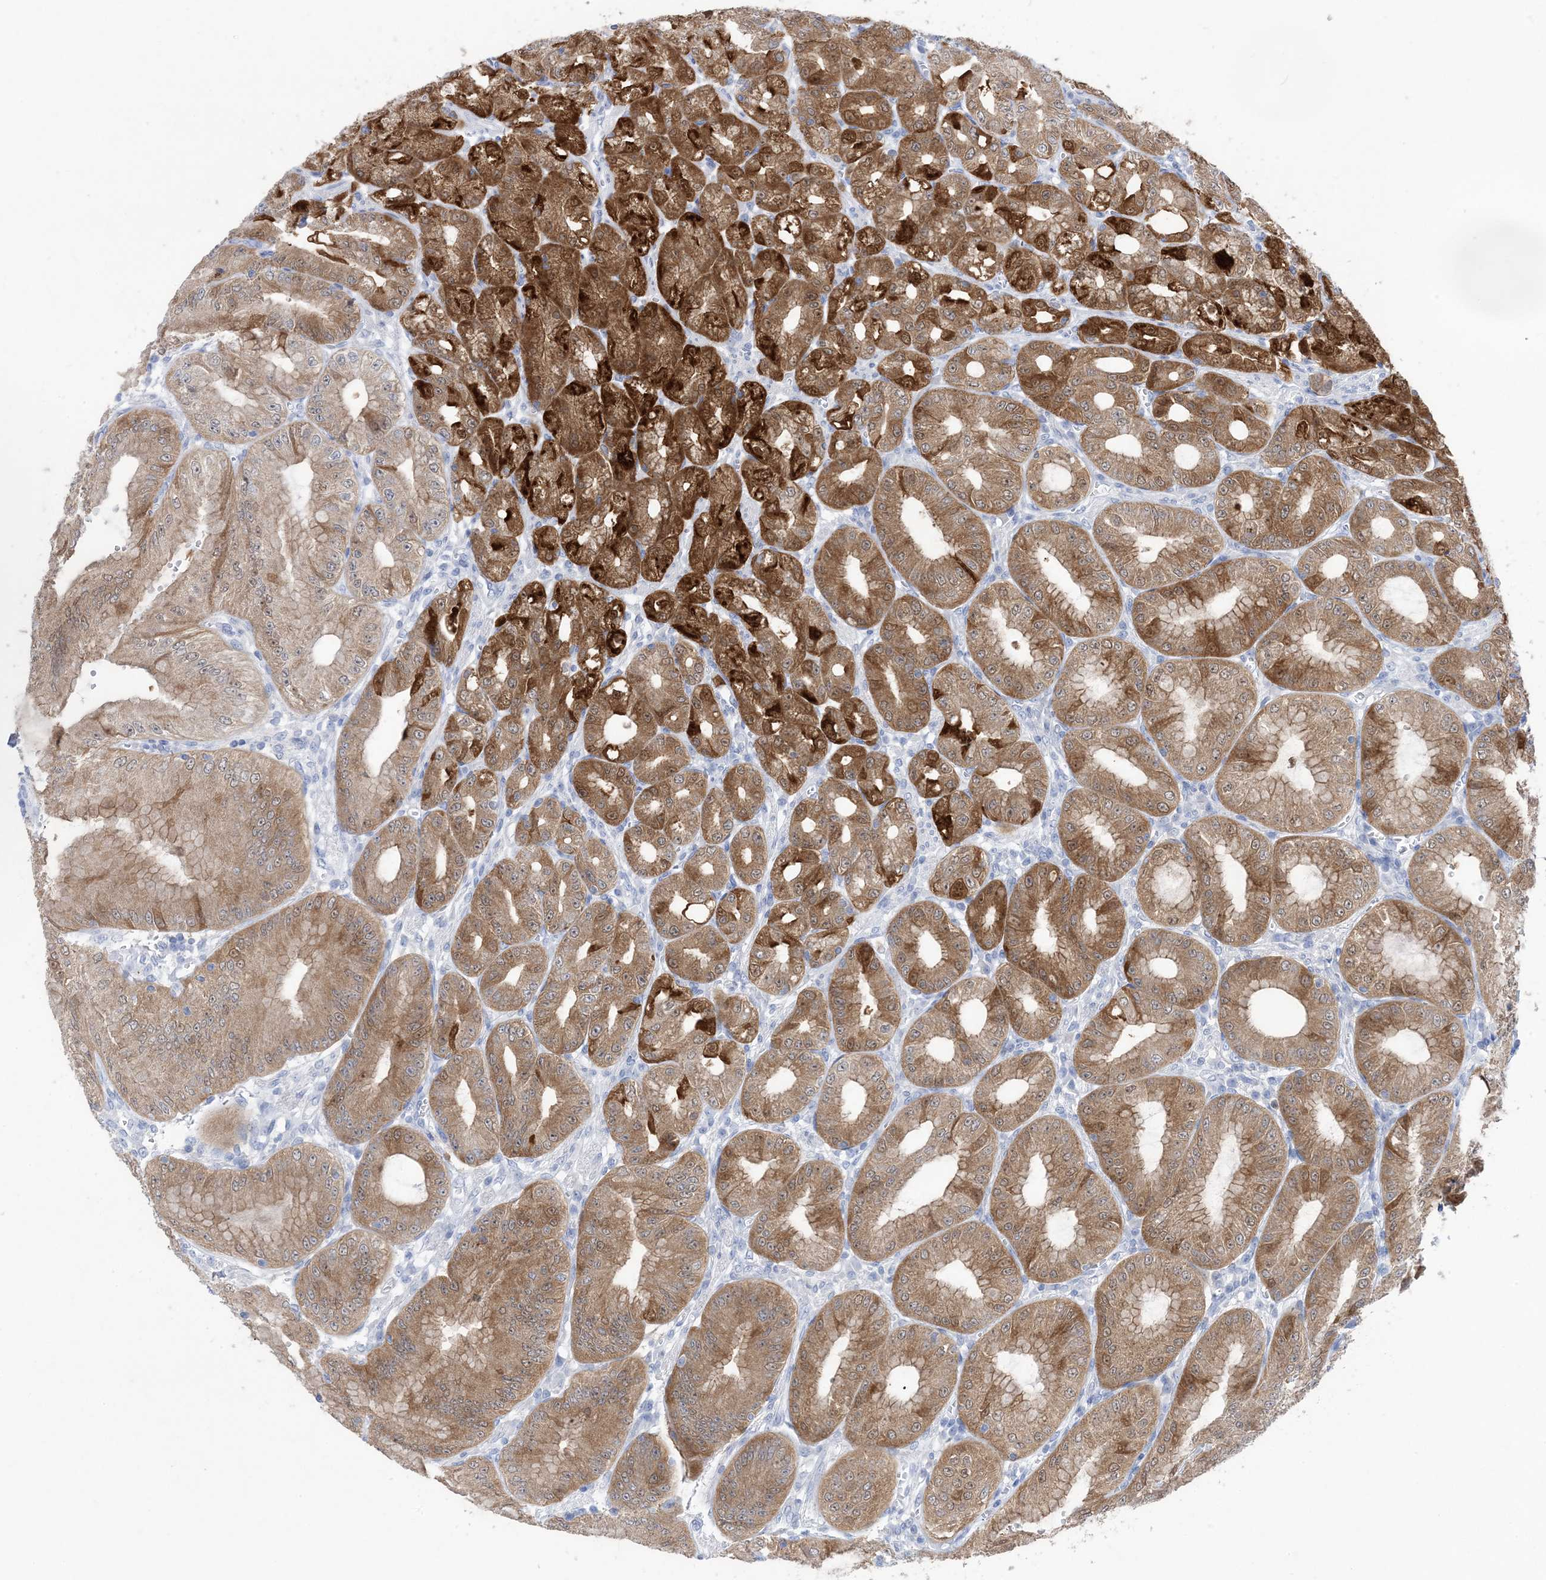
{"staining": {"intensity": "strong", "quantity": "25%-75%", "location": "cytoplasmic/membranous"}, "tissue": "stomach", "cell_type": "Glandular cells", "image_type": "normal", "snomed": [{"axis": "morphology", "description": "Normal tissue, NOS"}, {"axis": "topography", "description": "Stomach, lower"}], "caption": "Glandular cells display strong cytoplasmic/membranous expression in about 25%-75% of cells in unremarkable stomach.", "gene": "SH3YL1", "patient": {"sex": "male", "age": 71}}